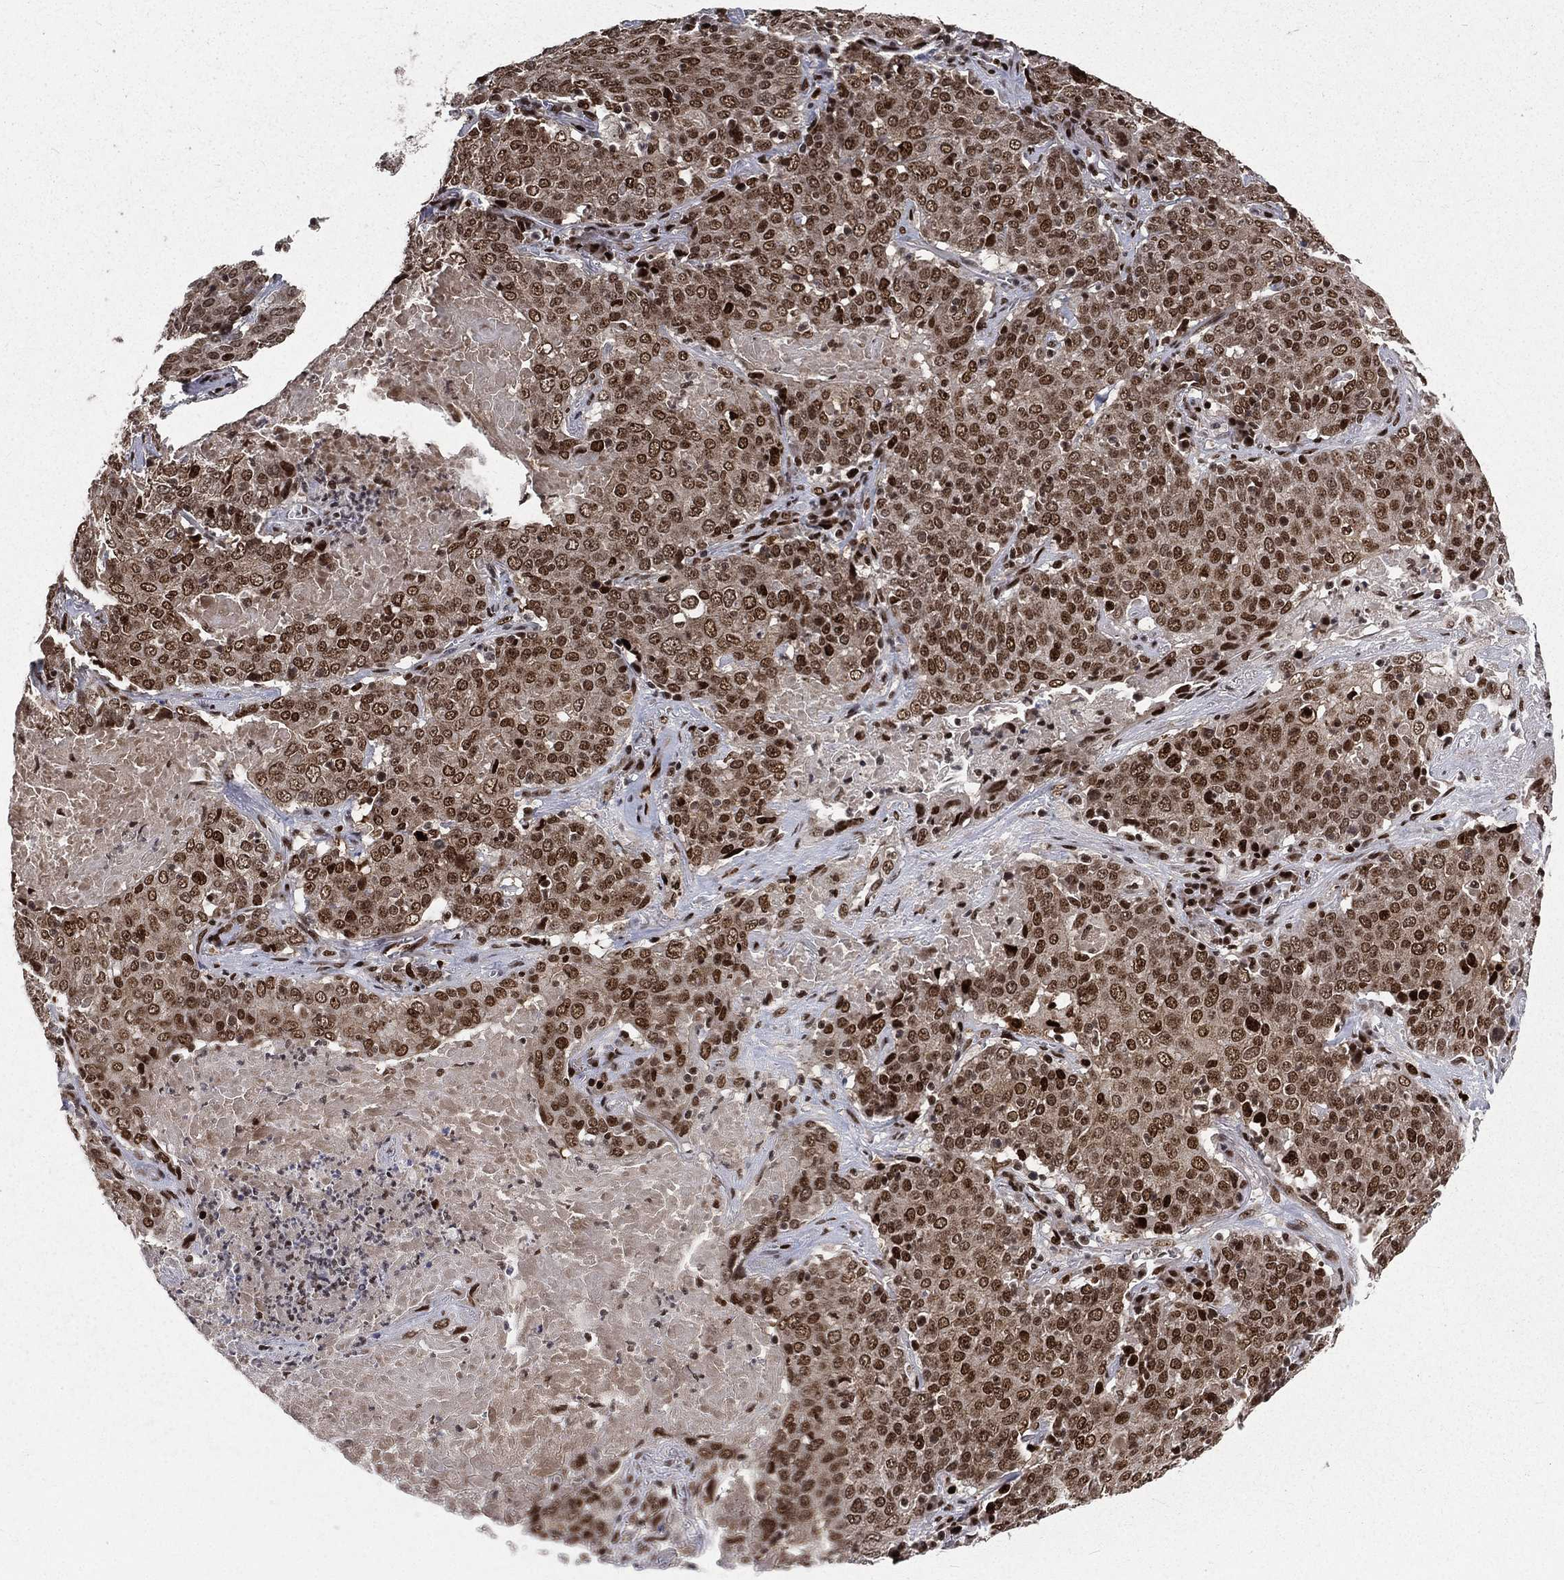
{"staining": {"intensity": "moderate", "quantity": ">75%", "location": "nuclear"}, "tissue": "lung cancer", "cell_type": "Tumor cells", "image_type": "cancer", "snomed": [{"axis": "morphology", "description": "Squamous cell carcinoma, NOS"}, {"axis": "topography", "description": "Lung"}], "caption": "Immunohistochemistry photomicrograph of neoplastic tissue: human lung cancer (squamous cell carcinoma) stained using IHC shows medium levels of moderate protein expression localized specifically in the nuclear of tumor cells, appearing as a nuclear brown color.", "gene": "POLB", "patient": {"sex": "male", "age": 82}}